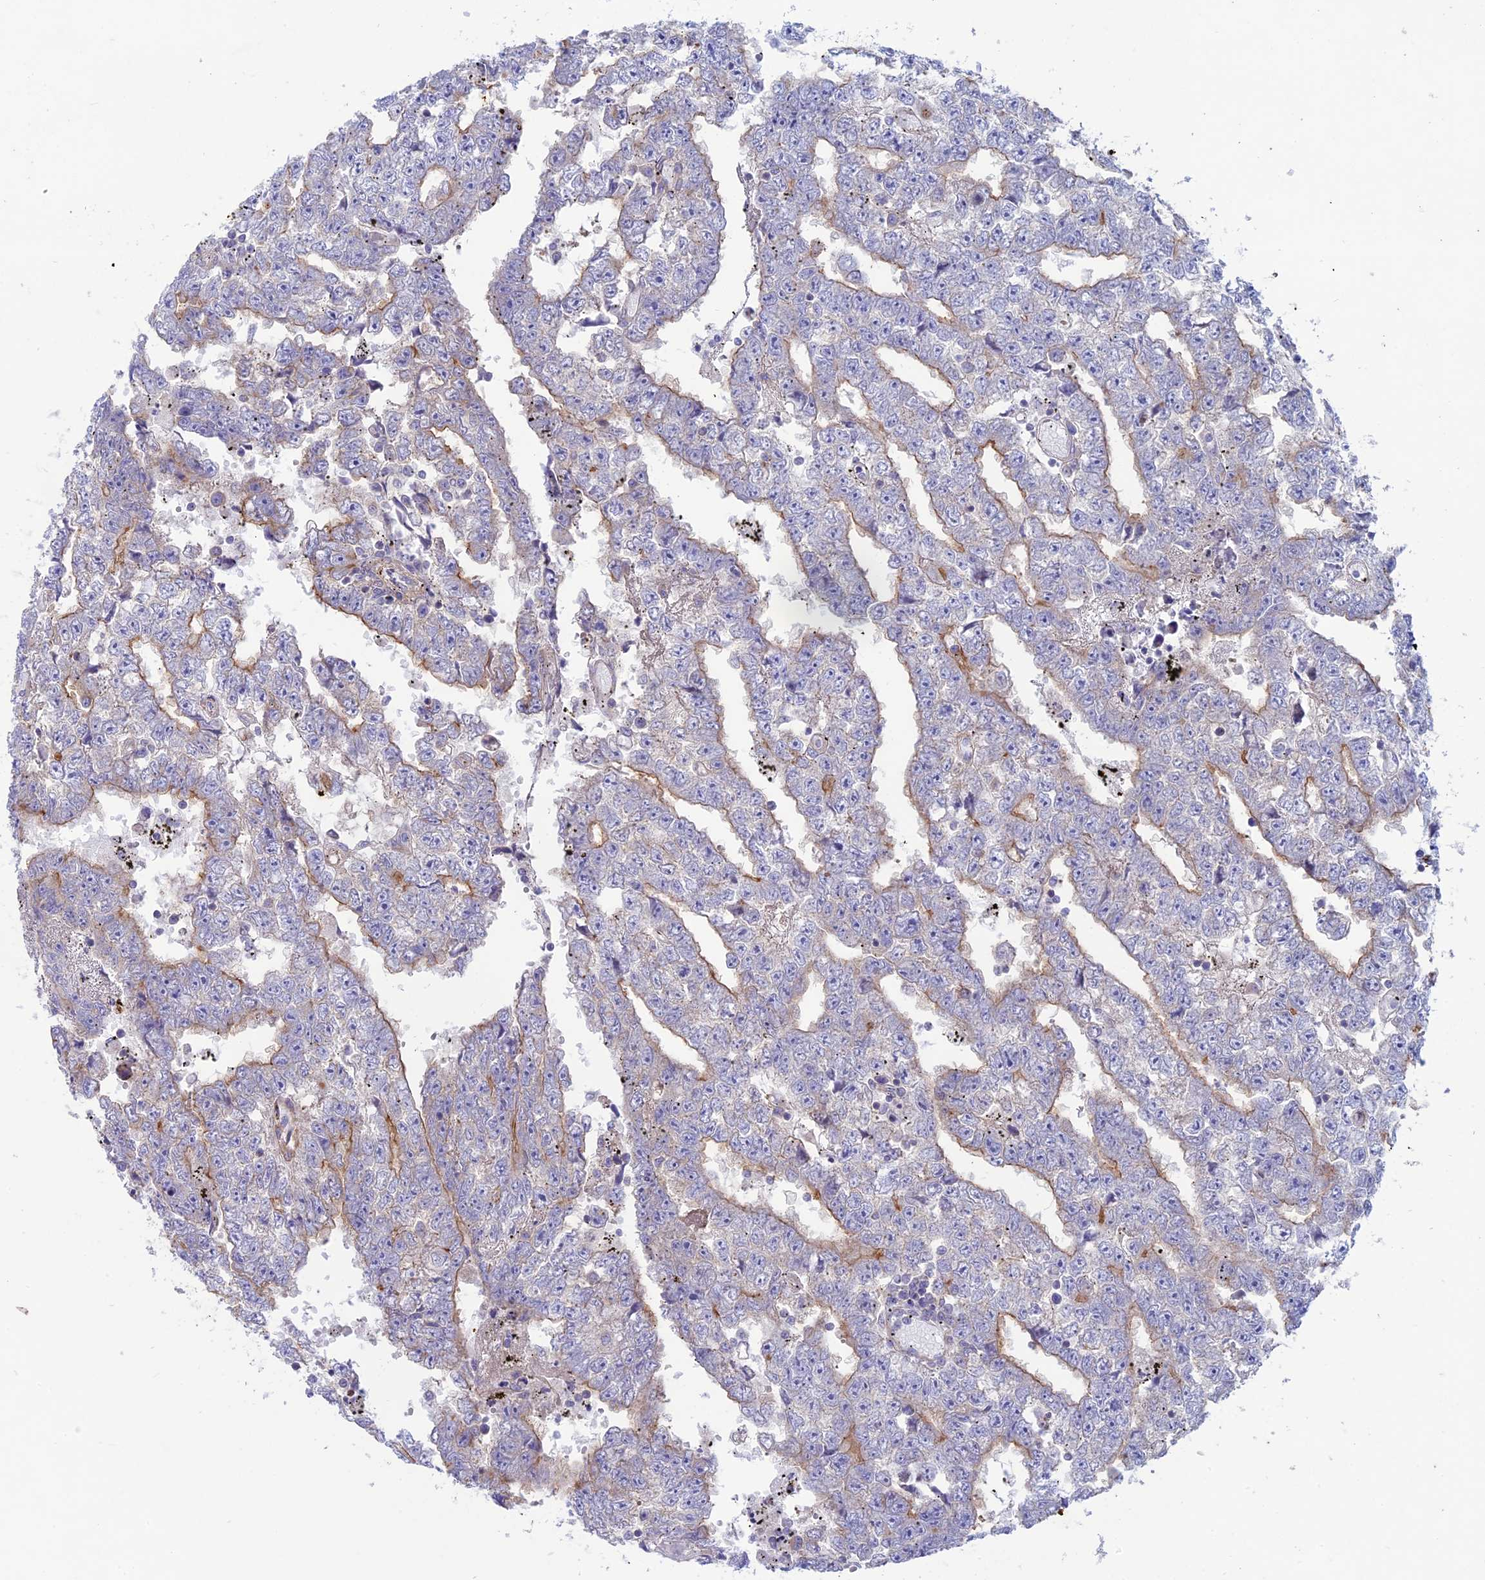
{"staining": {"intensity": "moderate", "quantity": "25%-75%", "location": "cytoplasmic/membranous"}, "tissue": "testis cancer", "cell_type": "Tumor cells", "image_type": "cancer", "snomed": [{"axis": "morphology", "description": "Carcinoma, Embryonal, NOS"}, {"axis": "topography", "description": "Testis"}], "caption": "High-magnification brightfield microscopy of testis cancer stained with DAB (brown) and counterstained with hematoxylin (blue). tumor cells exhibit moderate cytoplasmic/membranous staining is identified in approximately25%-75% of cells.", "gene": "MYO5B", "patient": {"sex": "male", "age": 25}}